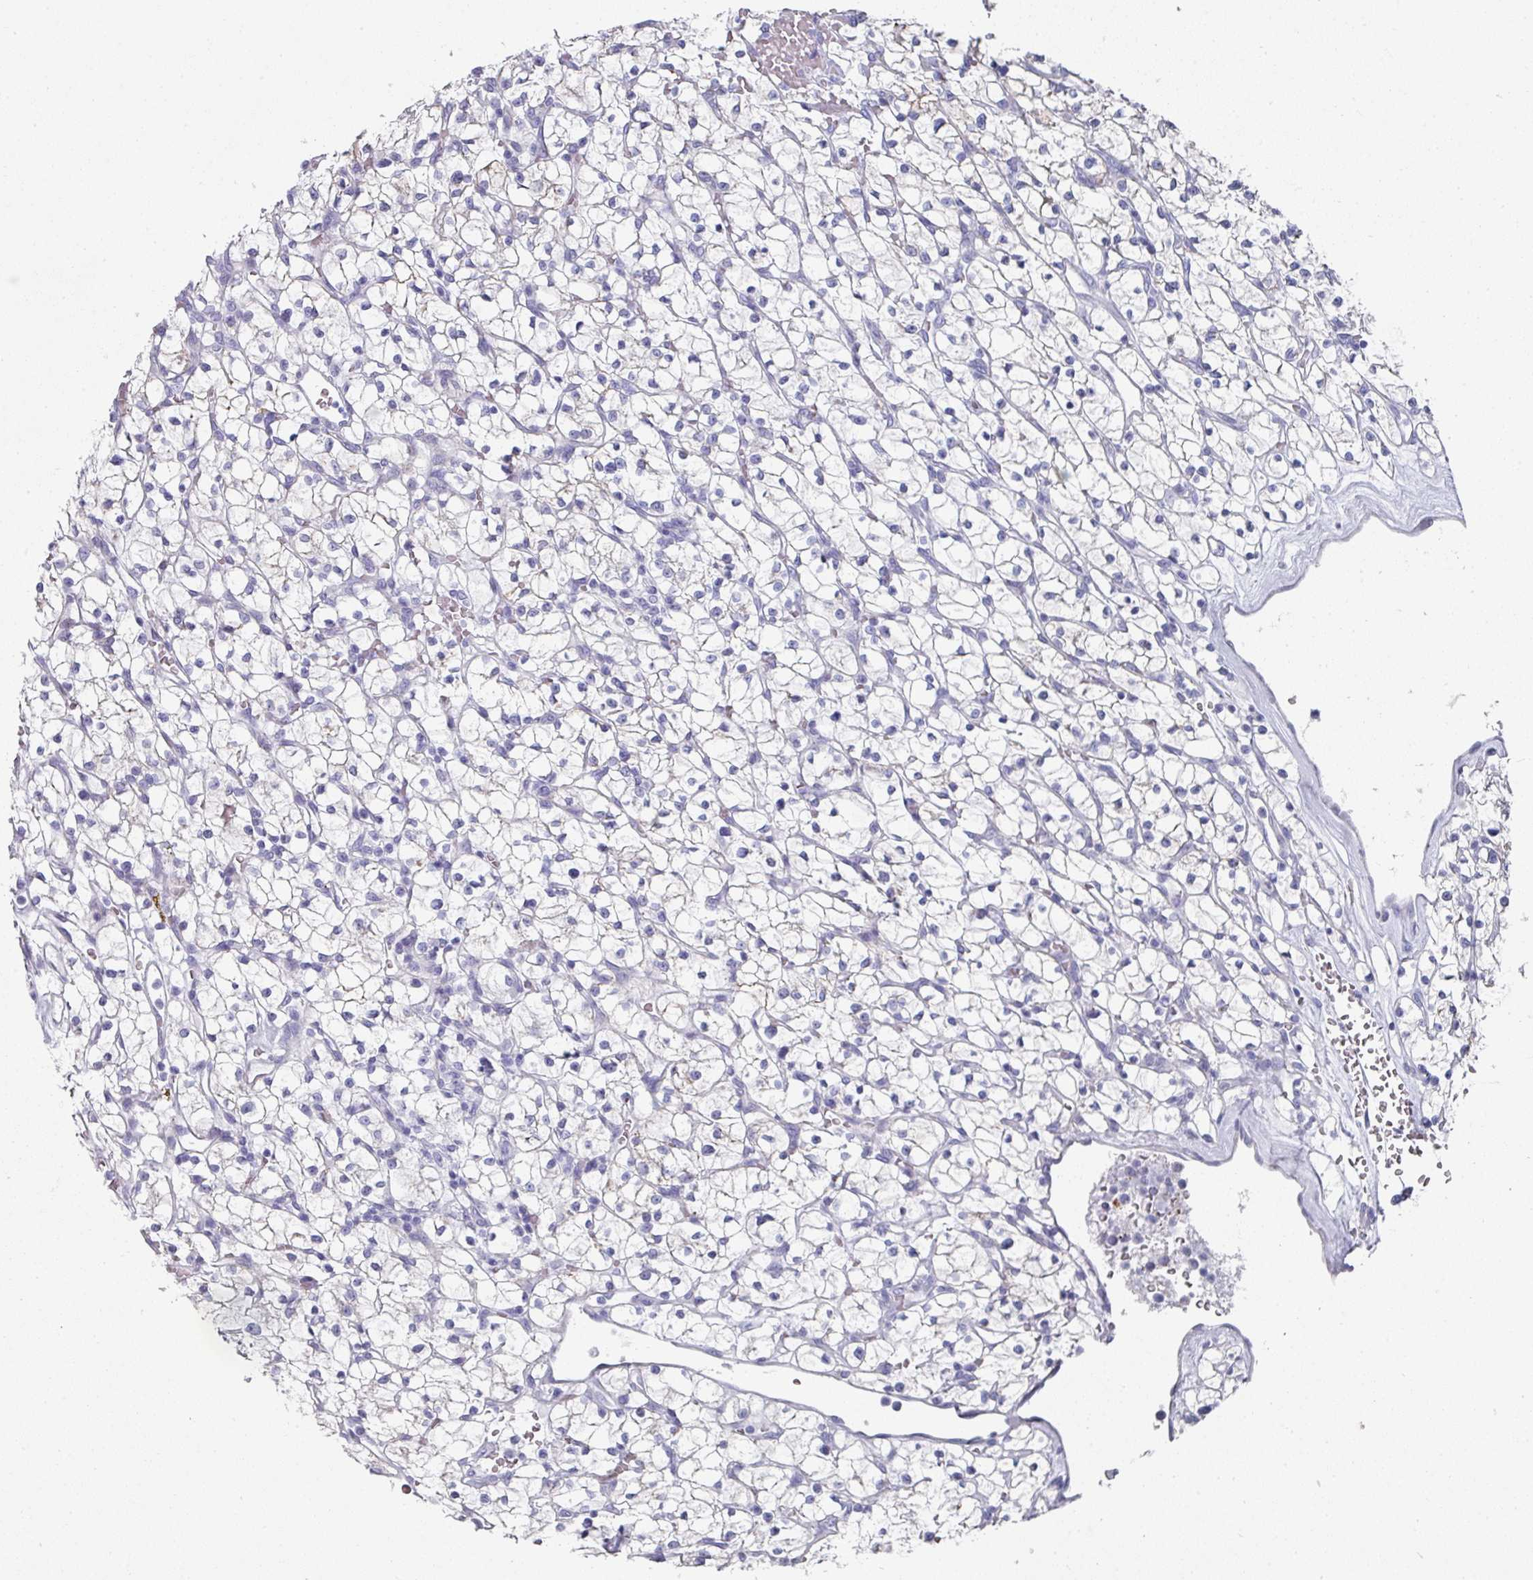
{"staining": {"intensity": "negative", "quantity": "none", "location": "none"}, "tissue": "renal cancer", "cell_type": "Tumor cells", "image_type": "cancer", "snomed": [{"axis": "morphology", "description": "Adenocarcinoma, NOS"}, {"axis": "topography", "description": "Kidney"}], "caption": "A high-resolution micrograph shows immunohistochemistry staining of adenocarcinoma (renal), which demonstrates no significant positivity in tumor cells. Nuclei are stained in blue.", "gene": "SETBP1", "patient": {"sex": "female", "age": 64}}